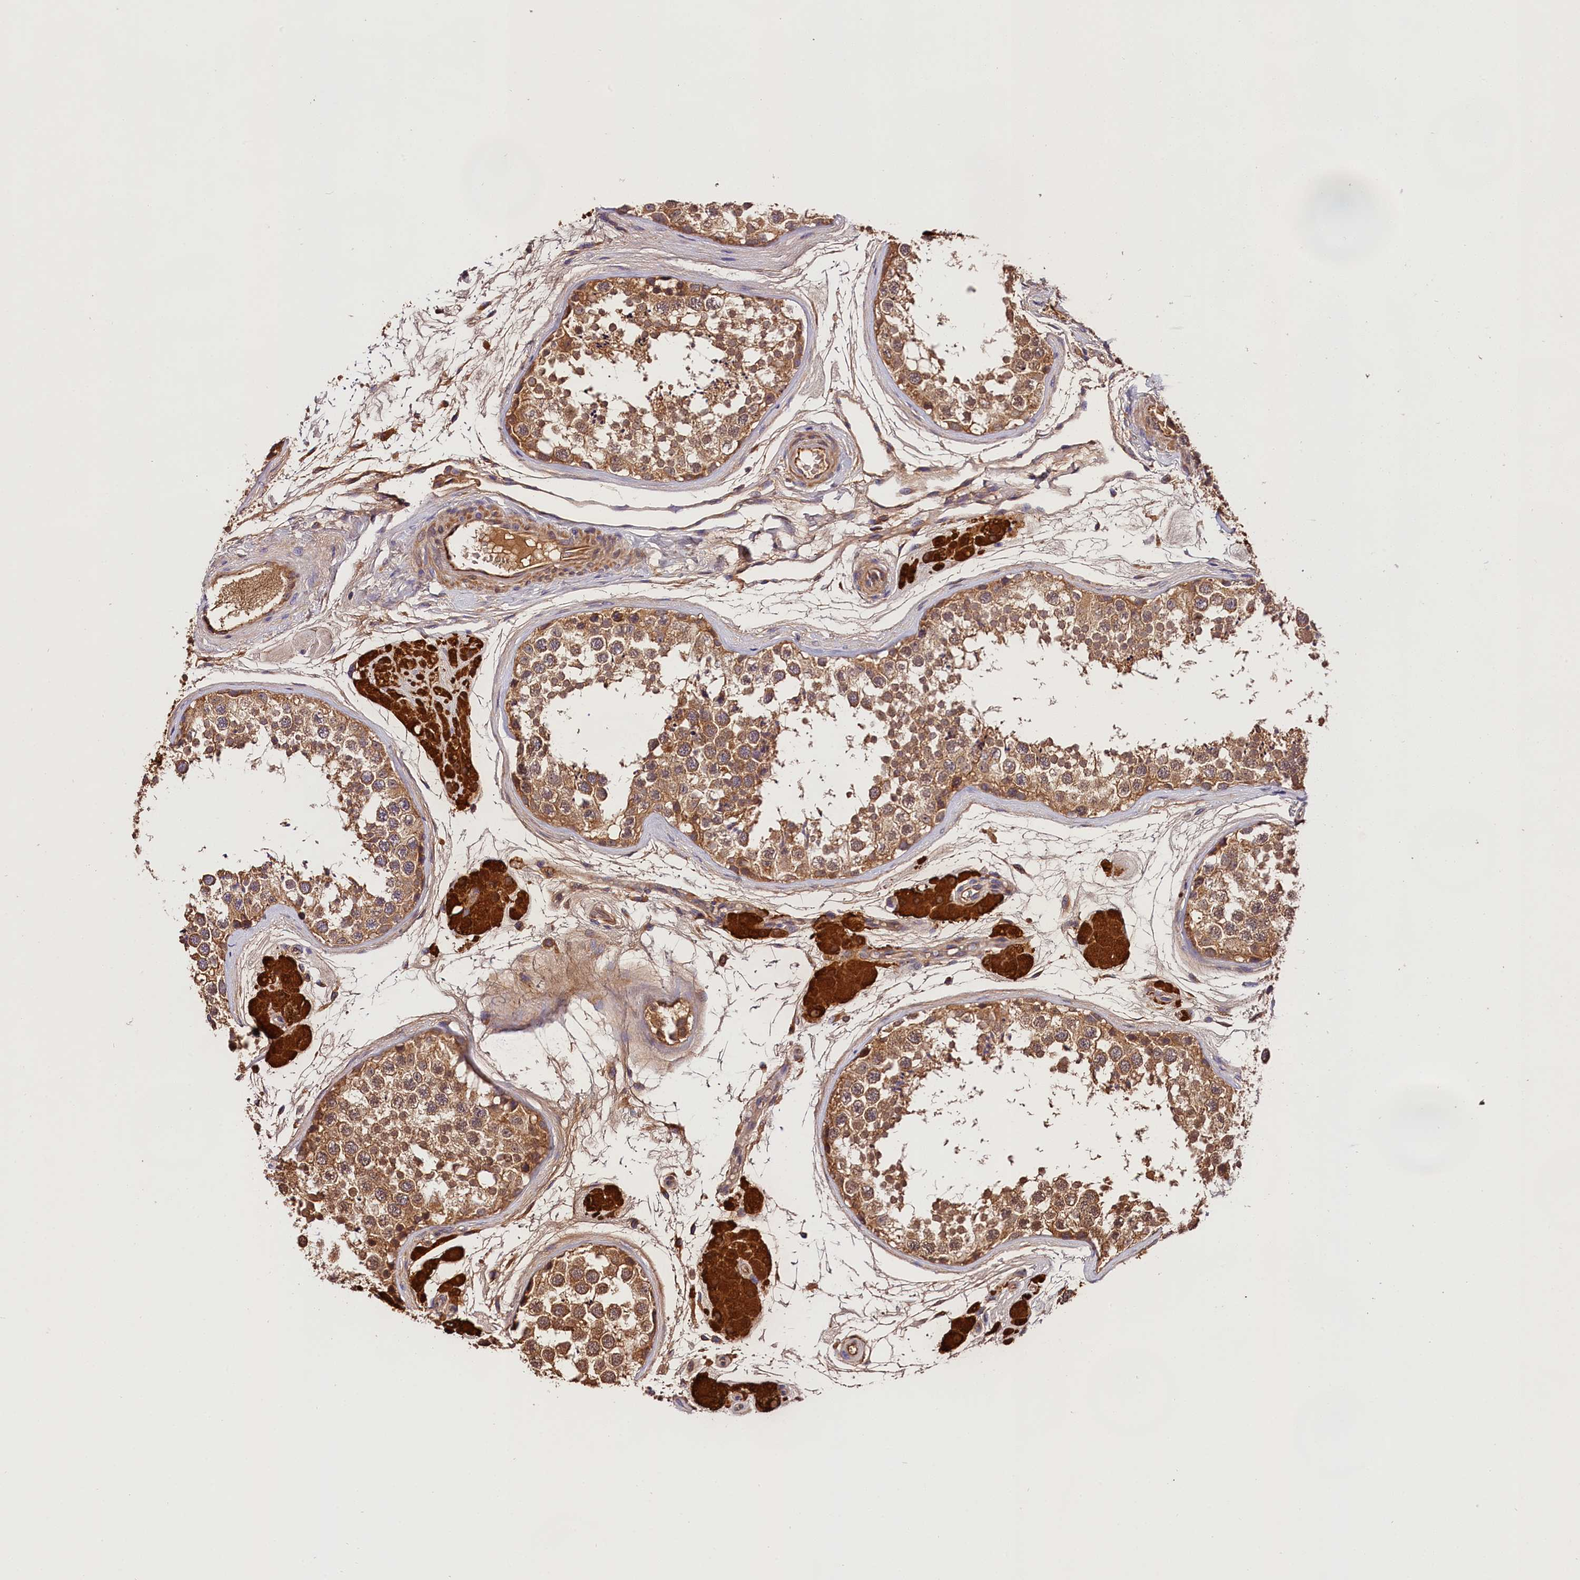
{"staining": {"intensity": "moderate", "quantity": ">75%", "location": "cytoplasmic/membranous"}, "tissue": "testis", "cell_type": "Cells in seminiferous ducts", "image_type": "normal", "snomed": [{"axis": "morphology", "description": "Normal tissue, NOS"}, {"axis": "topography", "description": "Testis"}], "caption": "A micrograph of testis stained for a protein demonstrates moderate cytoplasmic/membranous brown staining in cells in seminiferous ducts. The protein is stained brown, and the nuclei are stained in blue (DAB IHC with brightfield microscopy, high magnification).", "gene": "SPG11", "patient": {"sex": "male", "age": 56}}